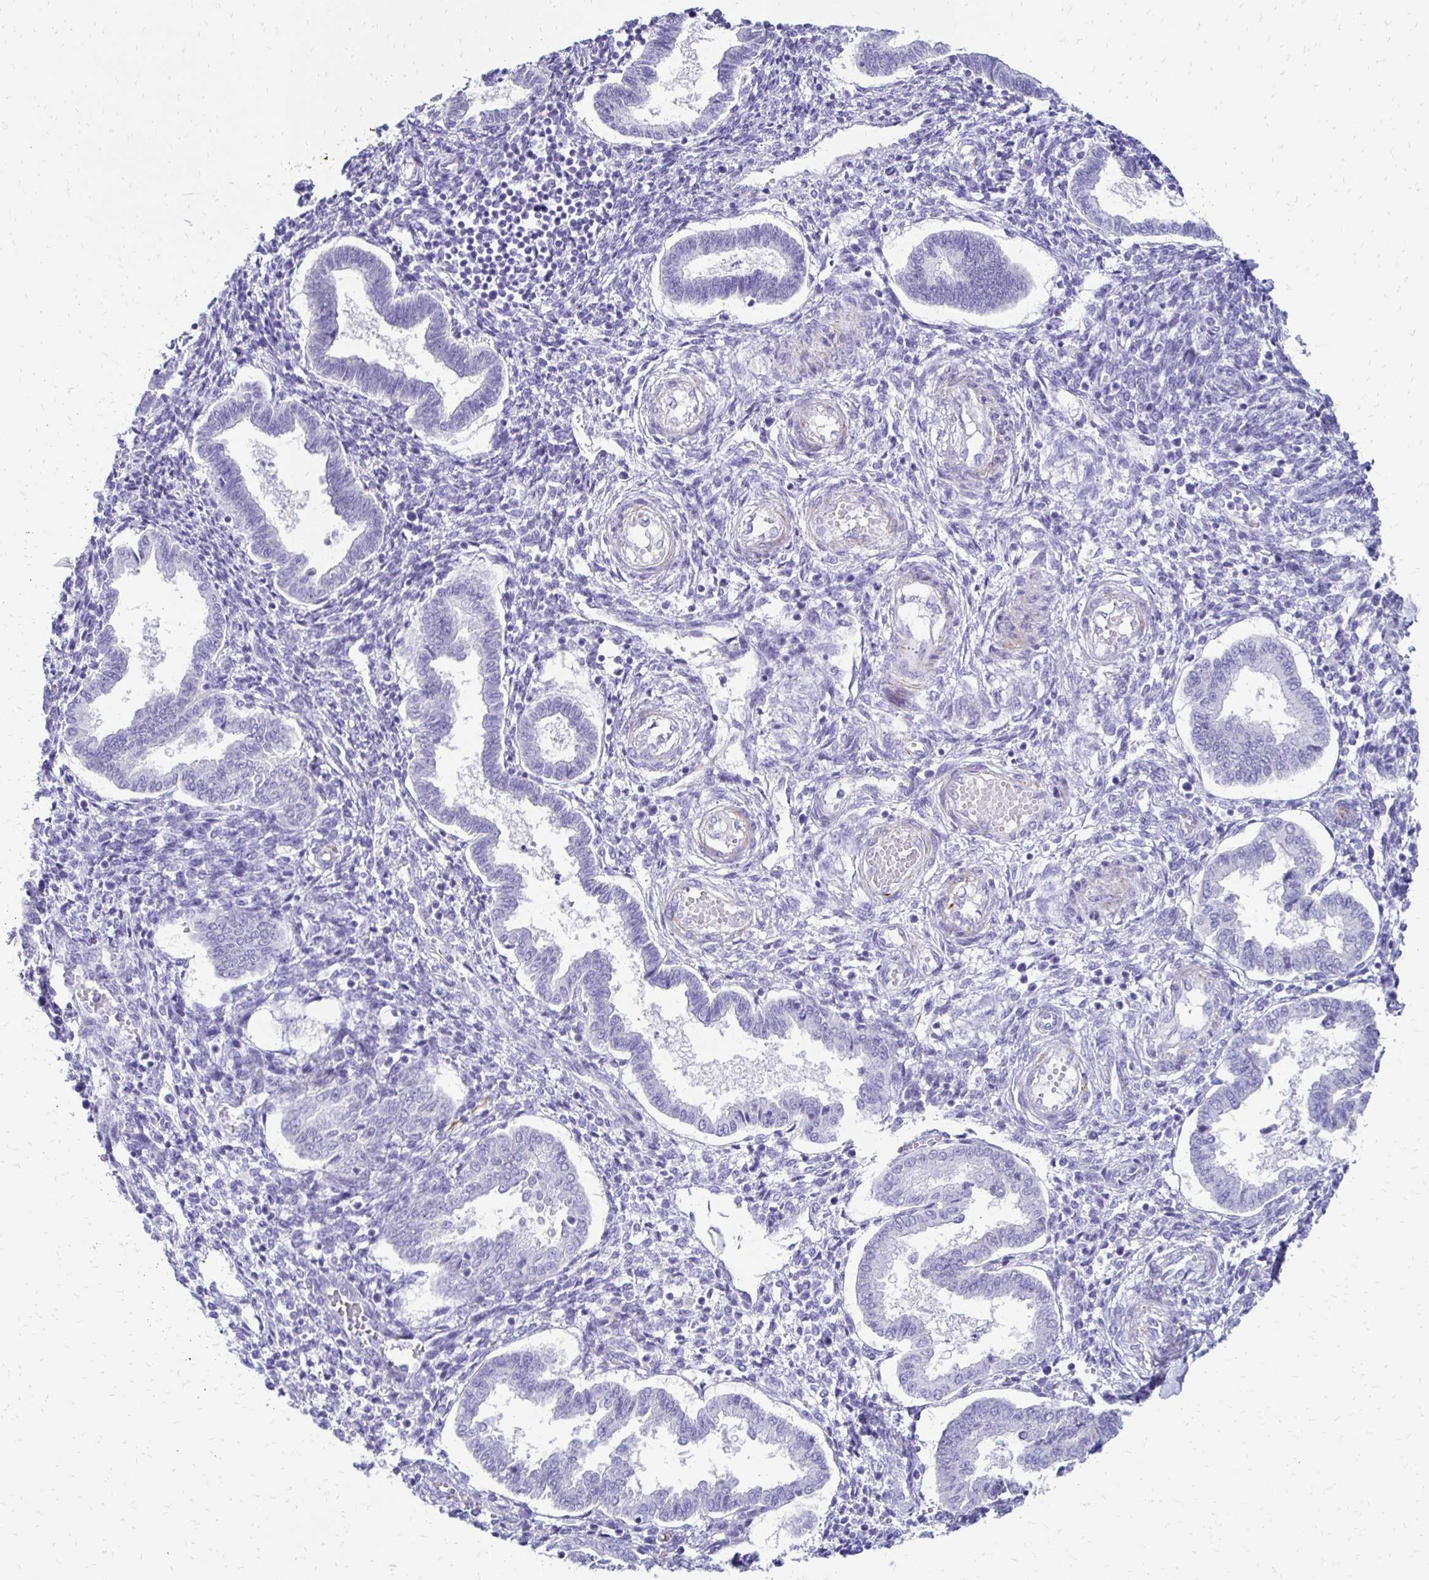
{"staining": {"intensity": "negative", "quantity": "none", "location": "none"}, "tissue": "endometrium", "cell_type": "Cells in endometrial stroma", "image_type": "normal", "snomed": [{"axis": "morphology", "description": "Normal tissue, NOS"}, {"axis": "topography", "description": "Endometrium"}], "caption": "There is no significant positivity in cells in endometrial stroma of endometrium. Brightfield microscopy of immunohistochemistry stained with DAB (brown) and hematoxylin (blue), captured at high magnification.", "gene": "TMEM54", "patient": {"sex": "female", "age": 24}}